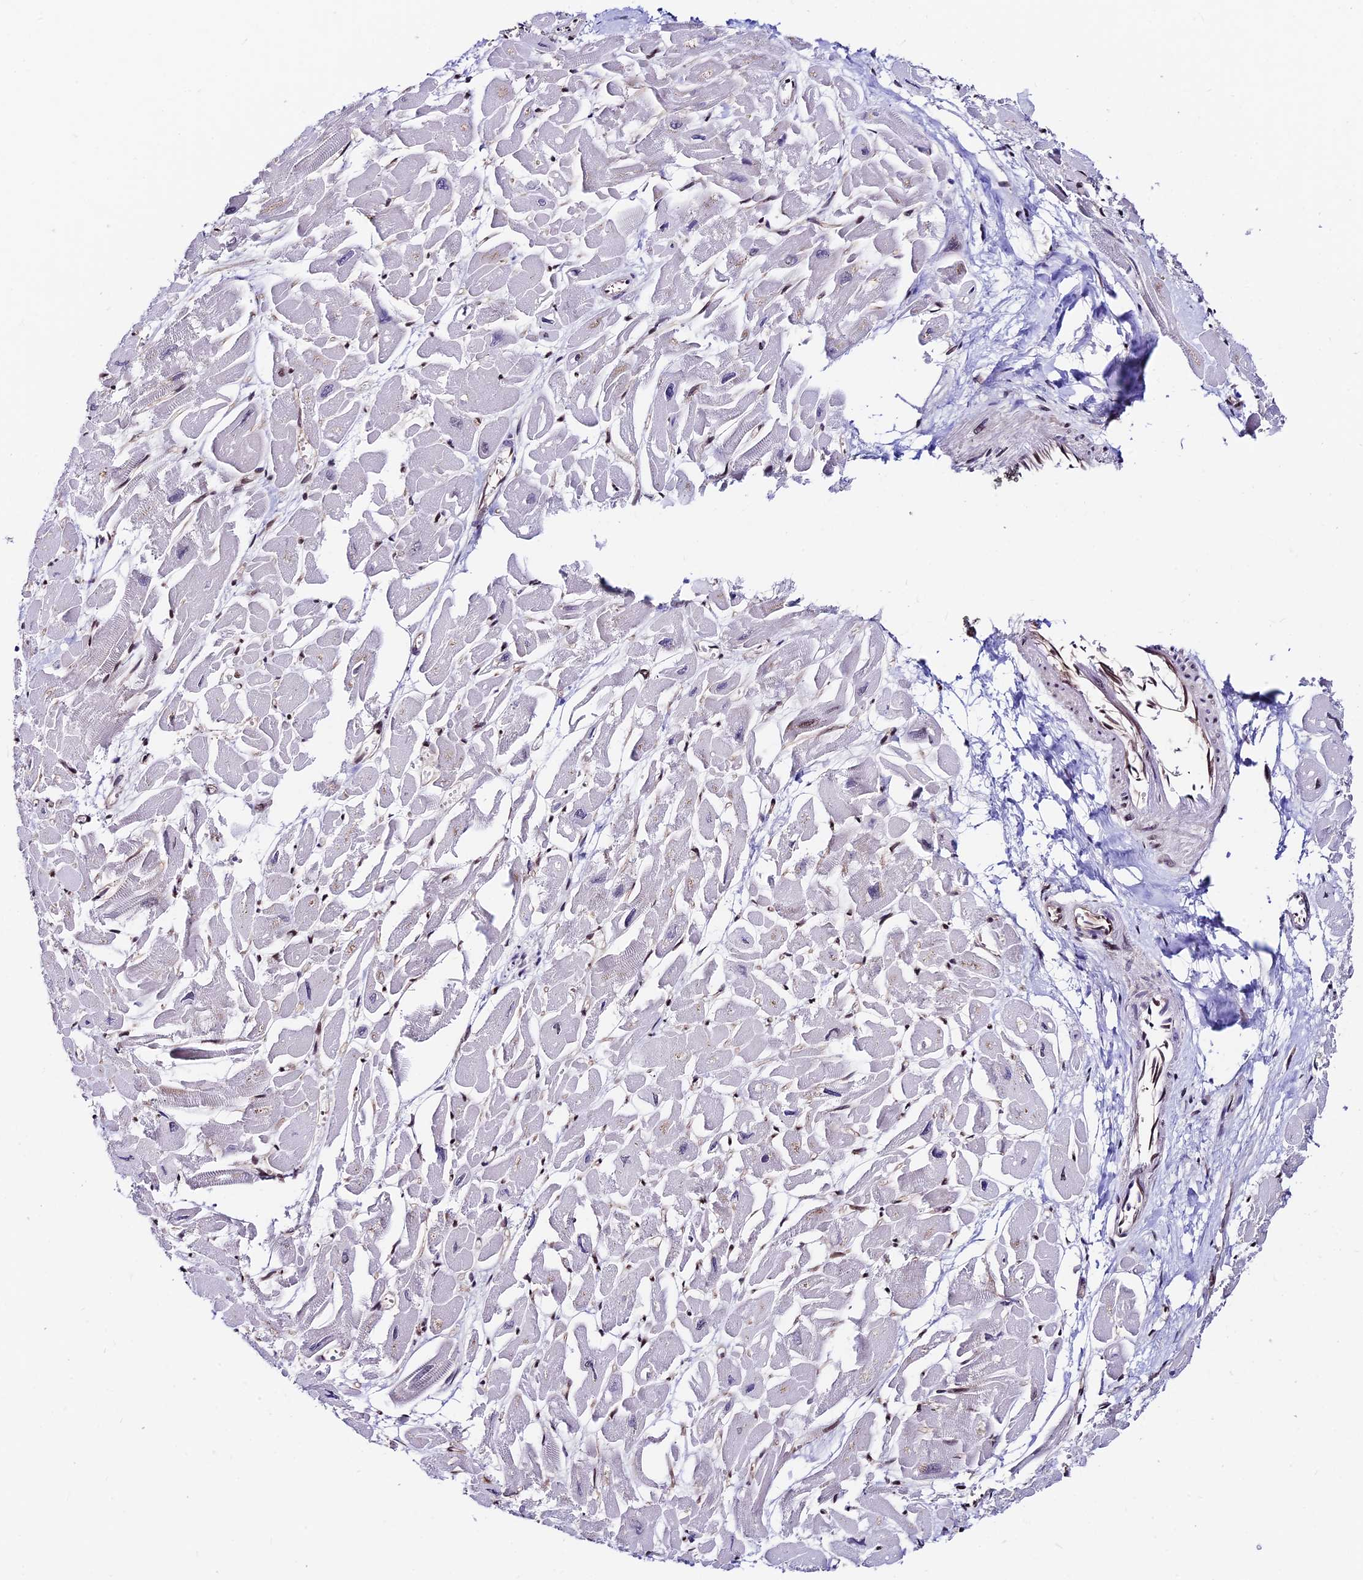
{"staining": {"intensity": "negative", "quantity": "none", "location": "none"}, "tissue": "heart muscle", "cell_type": "Cardiomyocytes", "image_type": "normal", "snomed": [{"axis": "morphology", "description": "Normal tissue, NOS"}, {"axis": "topography", "description": "Heart"}], "caption": "Protein analysis of normal heart muscle exhibits no significant expression in cardiomyocytes.", "gene": "RBM42", "patient": {"sex": "male", "age": 54}}